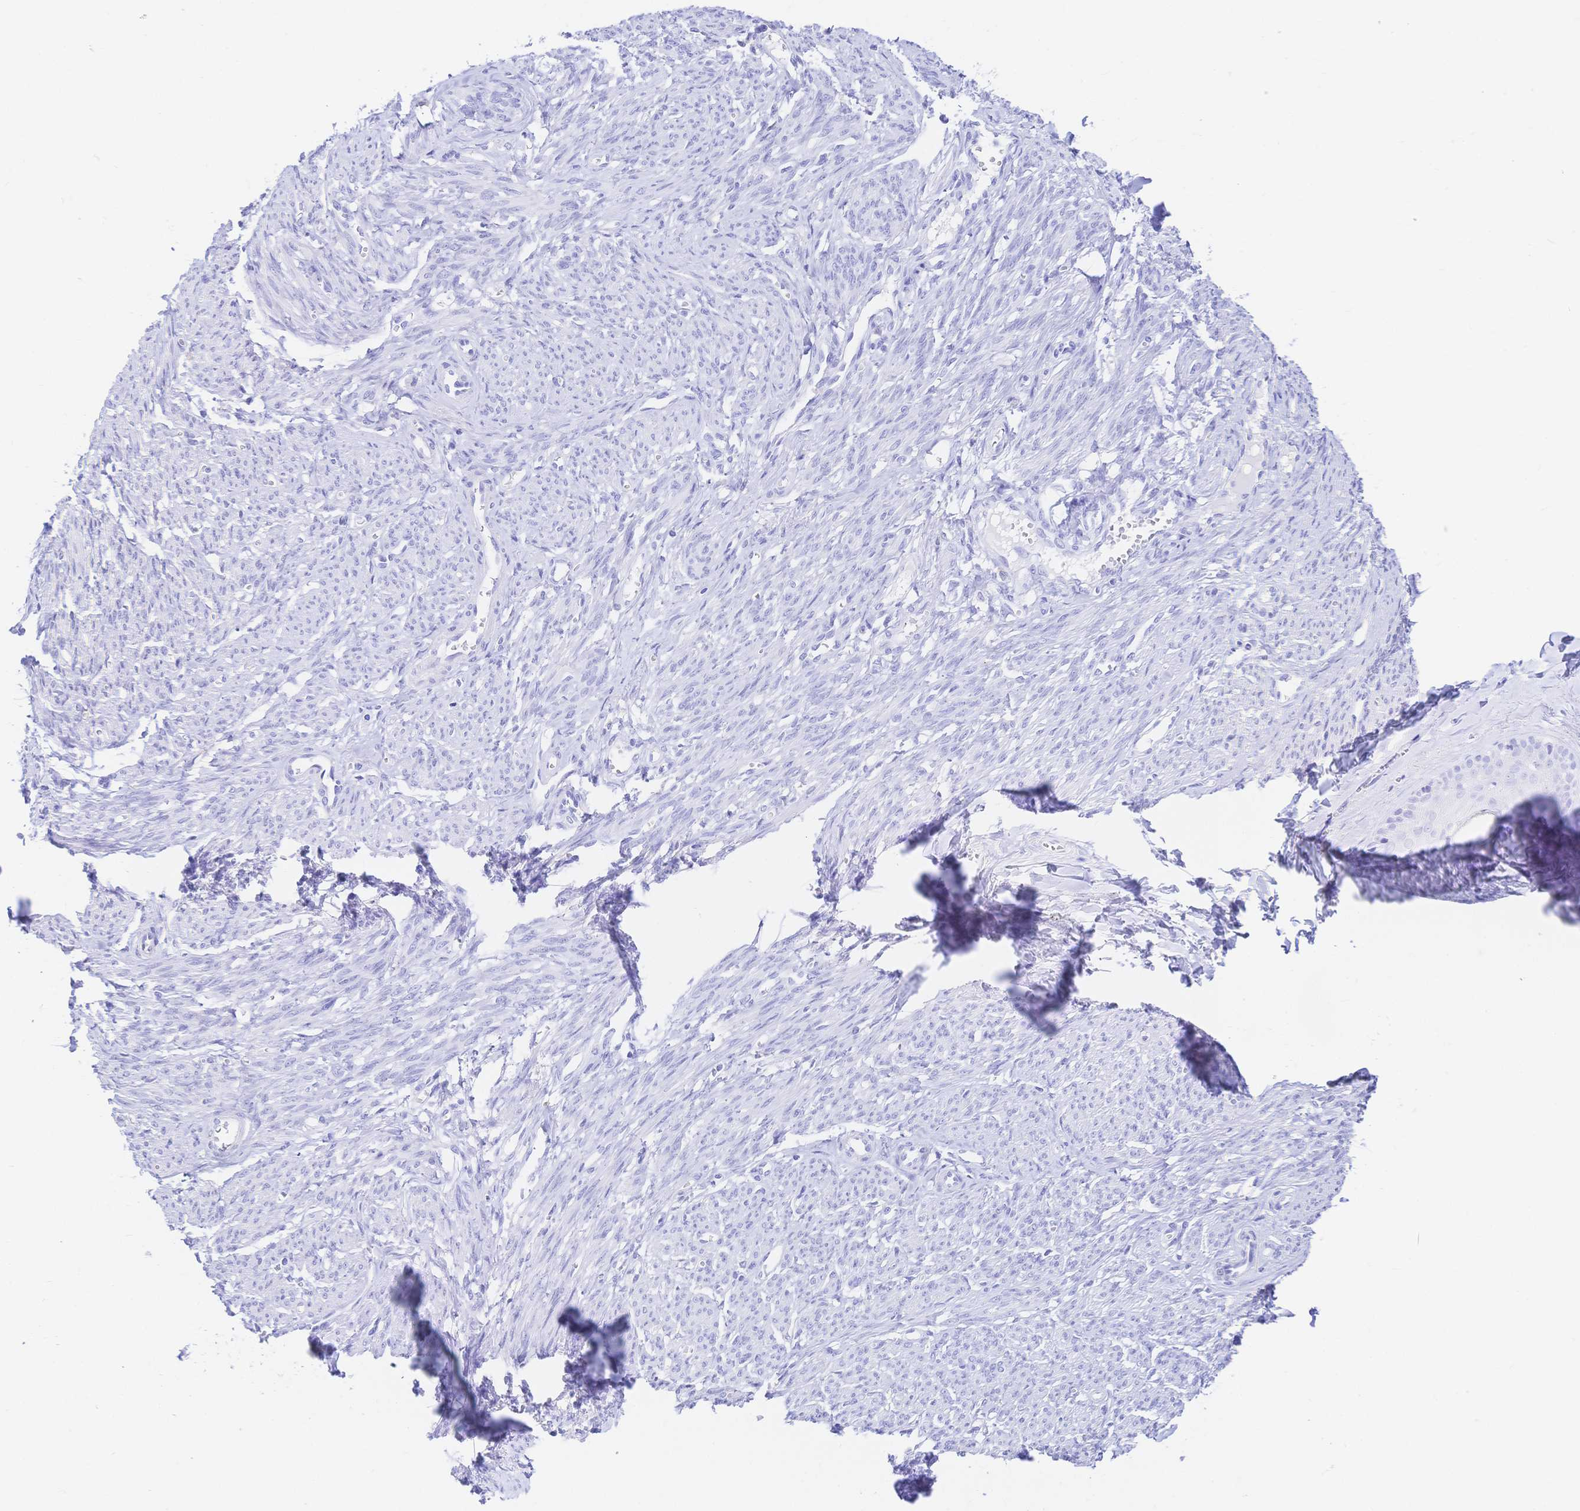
{"staining": {"intensity": "negative", "quantity": "none", "location": "none"}, "tissue": "smooth muscle", "cell_type": "Smooth muscle cells", "image_type": "normal", "snomed": [{"axis": "morphology", "description": "Normal tissue, NOS"}, {"axis": "topography", "description": "Smooth muscle"}], "caption": "Unremarkable smooth muscle was stained to show a protein in brown. There is no significant expression in smooth muscle cells.", "gene": "UMOD", "patient": {"sex": "female", "age": 65}}